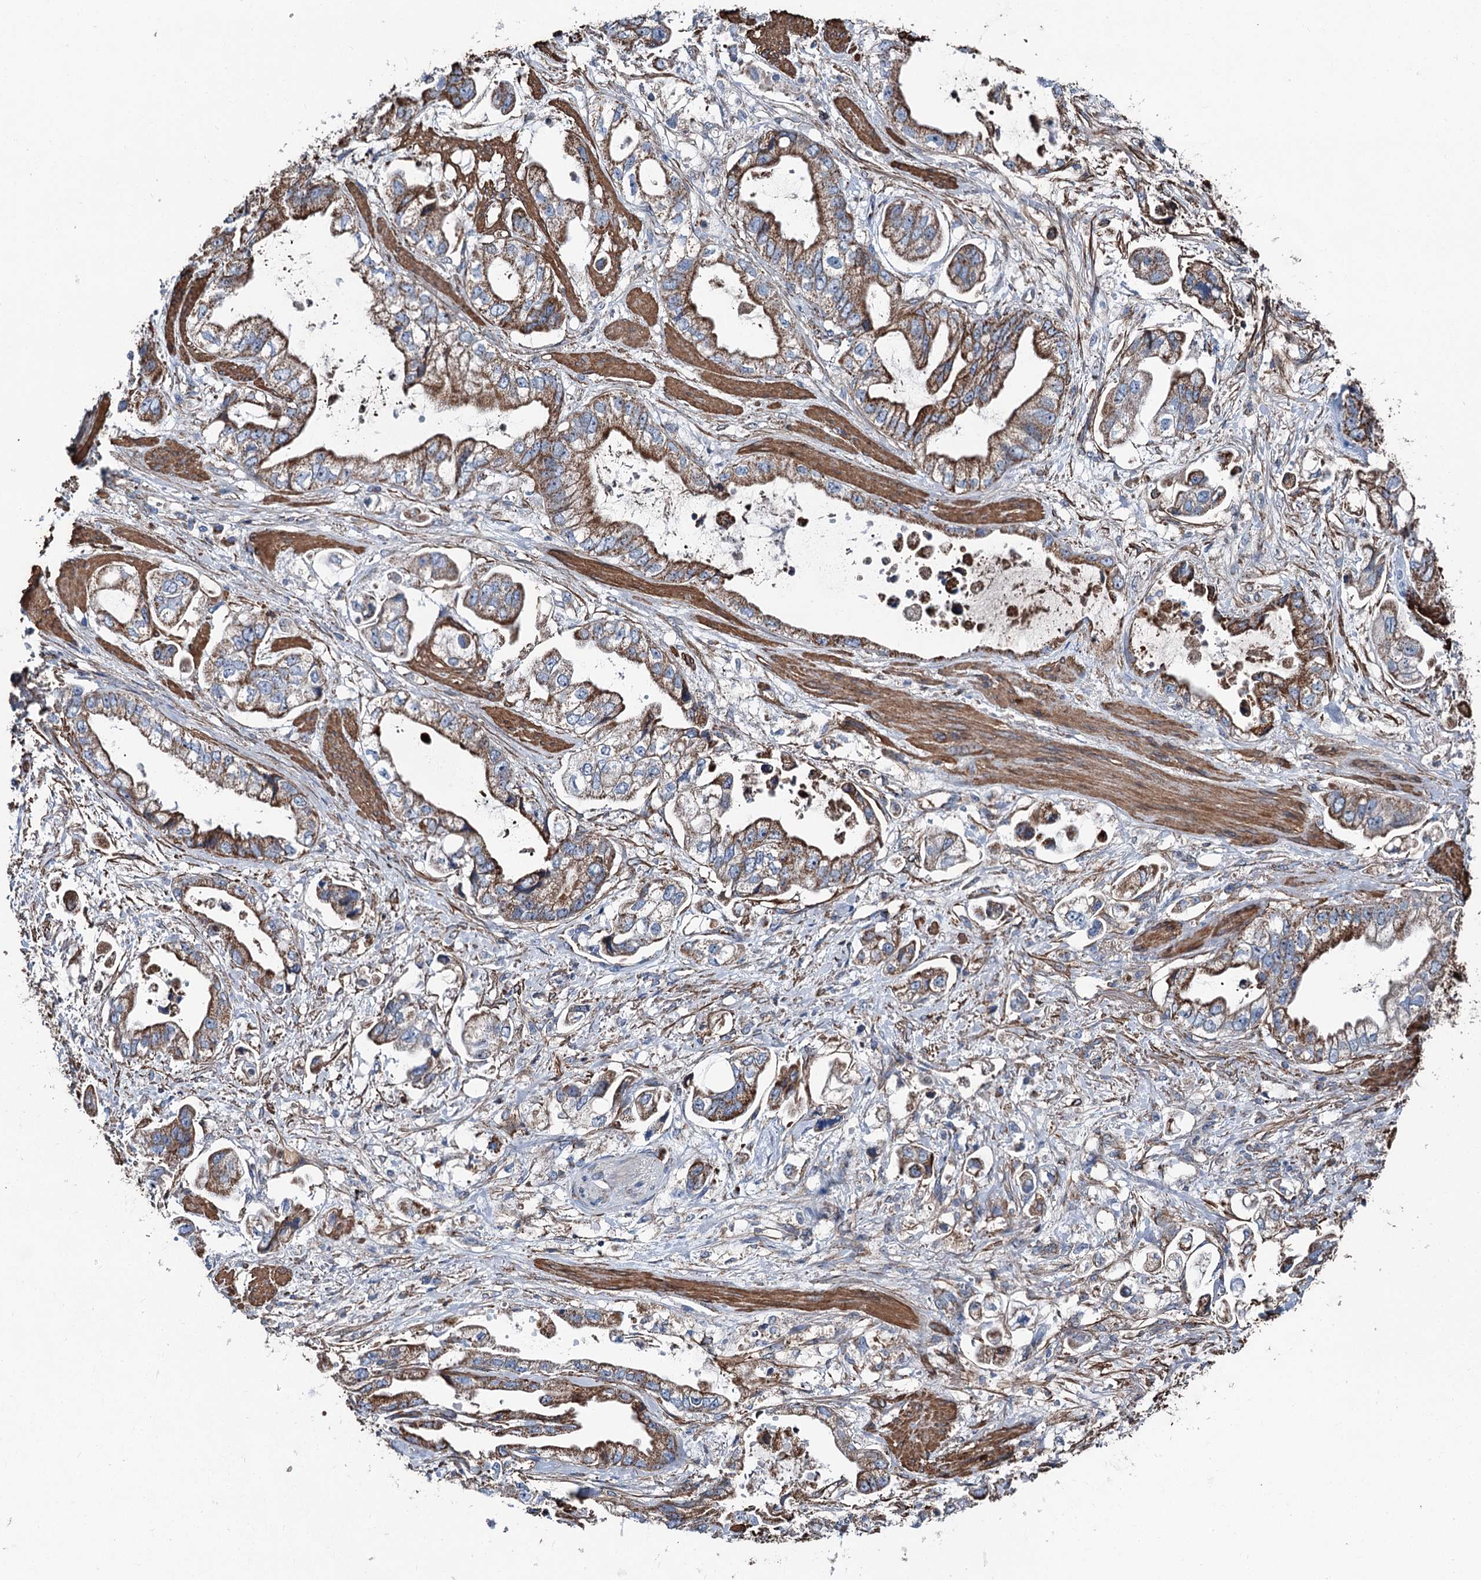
{"staining": {"intensity": "moderate", "quantity": ">75%", "location": "cytoplasmic/membranous"}, "tissue": "stomach cancer", "cell_type": "Tumor cells", "image_type": "cancer", "snomed": [{"axis": "morphology", "description": "Adenocarcinoma, NOS"}, {"axis": "topography", "description": "Stomach"}], "caption": "An image showing moderate cytoplasmic/membranous positivity in about >75% of tumor cells in stomach cancer (adenocarcinoma), as visualized by brown immunohistochemical staining.", "gene": "DDIAS", "patient": {"sex": "male", "age": 62}}